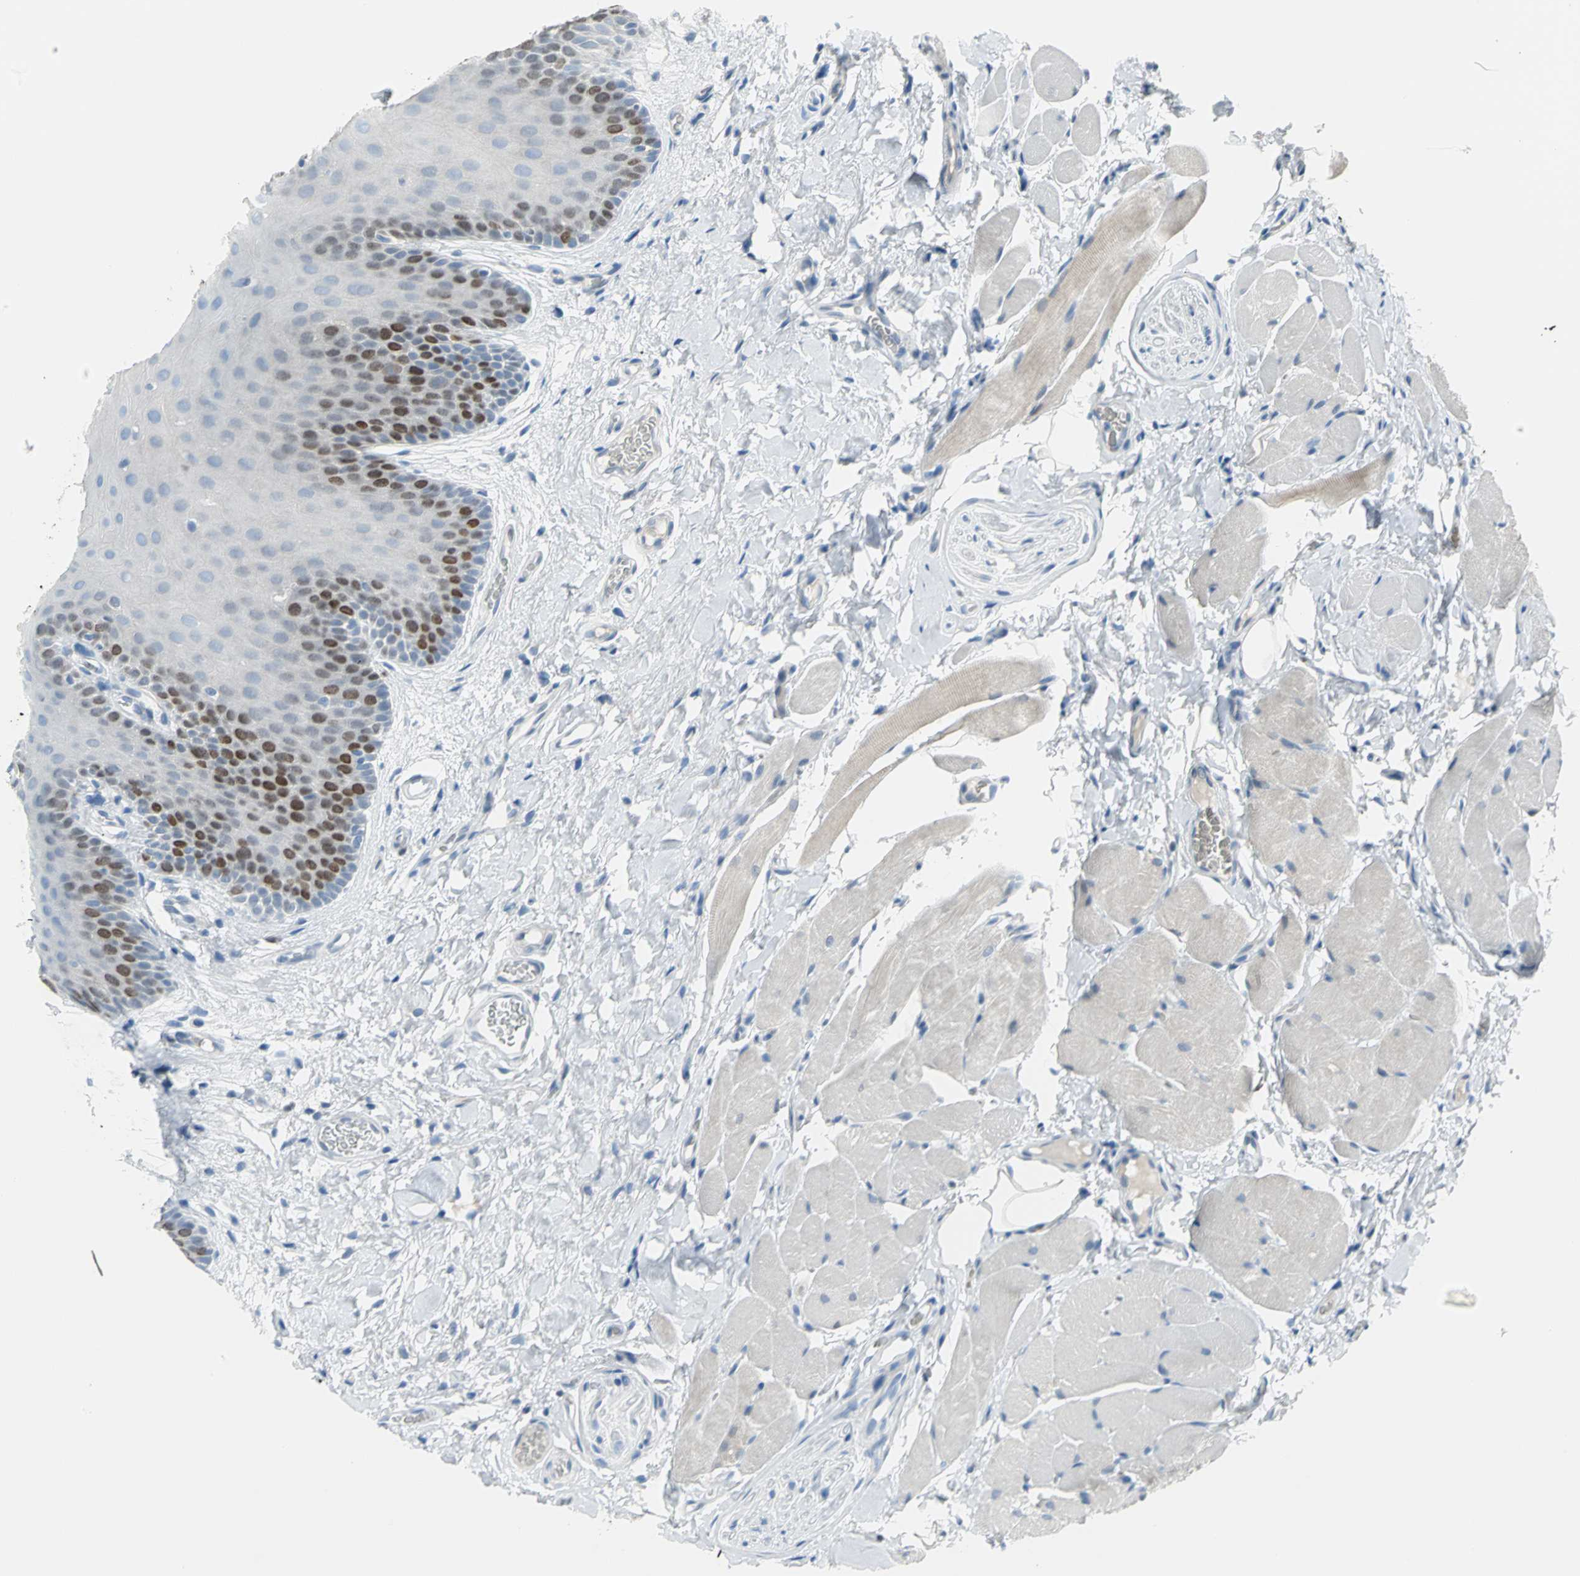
{"staining": {"intensity": "moderate", "quantity": "<25%", "location": "nuclear"}, "tissue": "oral mucosa", "cell_type": "Squamous epithelial cells", "image_type": "normal", "snomed": [{"axis": "morphology", "description": "Normal tissue, NOS"}, {"axis": "topography", "description": "Oral tissue"}], "caption": "Normal oral mucosa exhibits moderate nuclear staining in approximately <25% of squamous epithelial cells (DAB (3,3'-diaminobenzidine) = brown stain, brightfield microscopy at high magnification)..", "gene": "MCM3", "patient": {"sex": "male", "age": 54}}